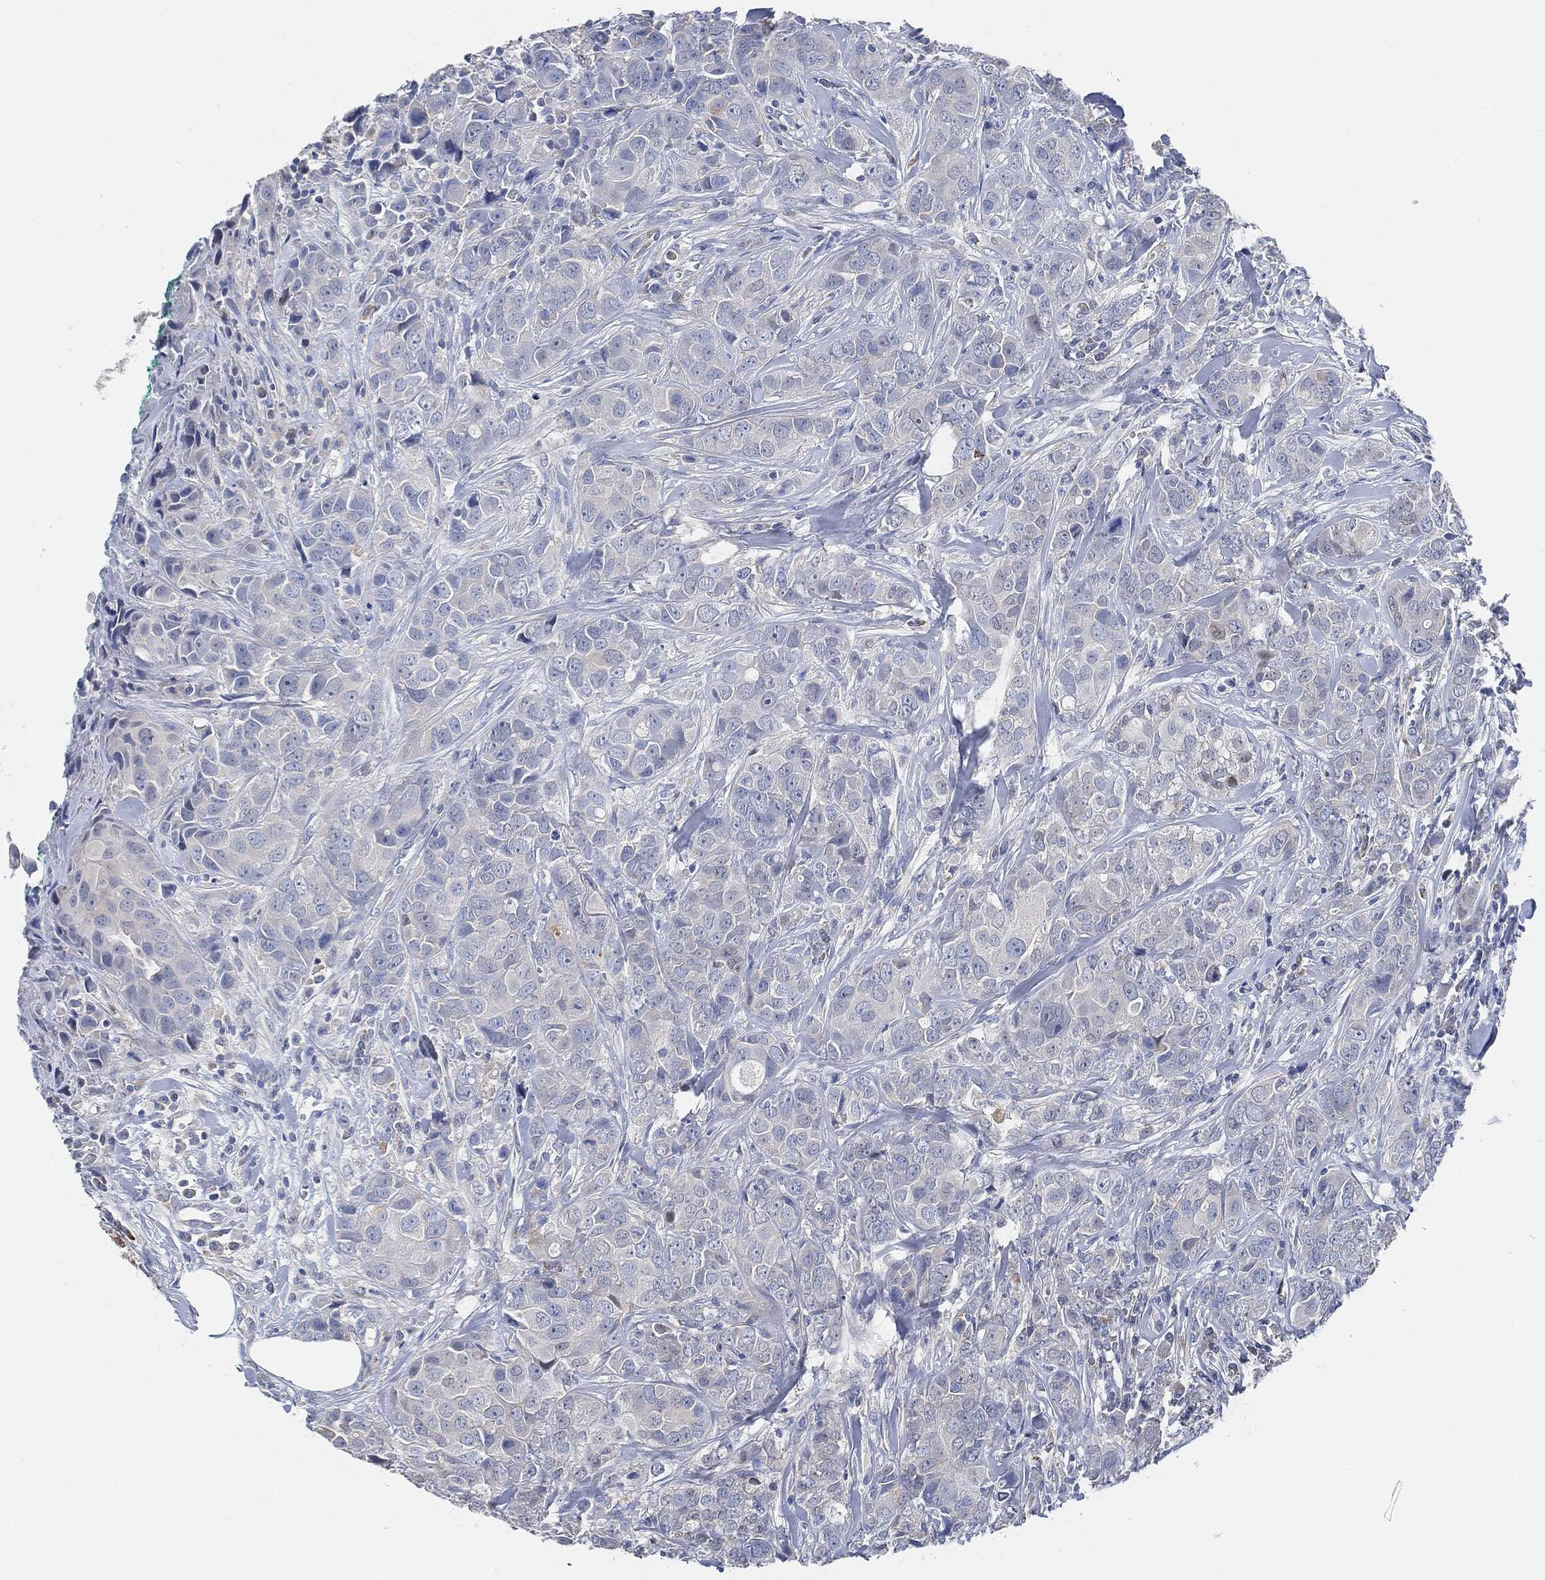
{"staining": {"intensity": "negative", "quantity": "none", "location": "none"}, "tissue": "breast cancer", "cell_type": "Tumor cells", "image_type": "cancer", "snomed": [{"axis": "morphology", "description": "Duct carcinoma"}, {"axis": "topography", "description": "Breast"}], "caption": "An image of breast cancer (infiltrating ductal carcinoma) stained for a protein shows no brown staining in tumor cells. (DAB immunohistochemistry with hematoxylin counter stain).", "gene": "VSIG4", "patient": {"sex": "female", "age": 43}}